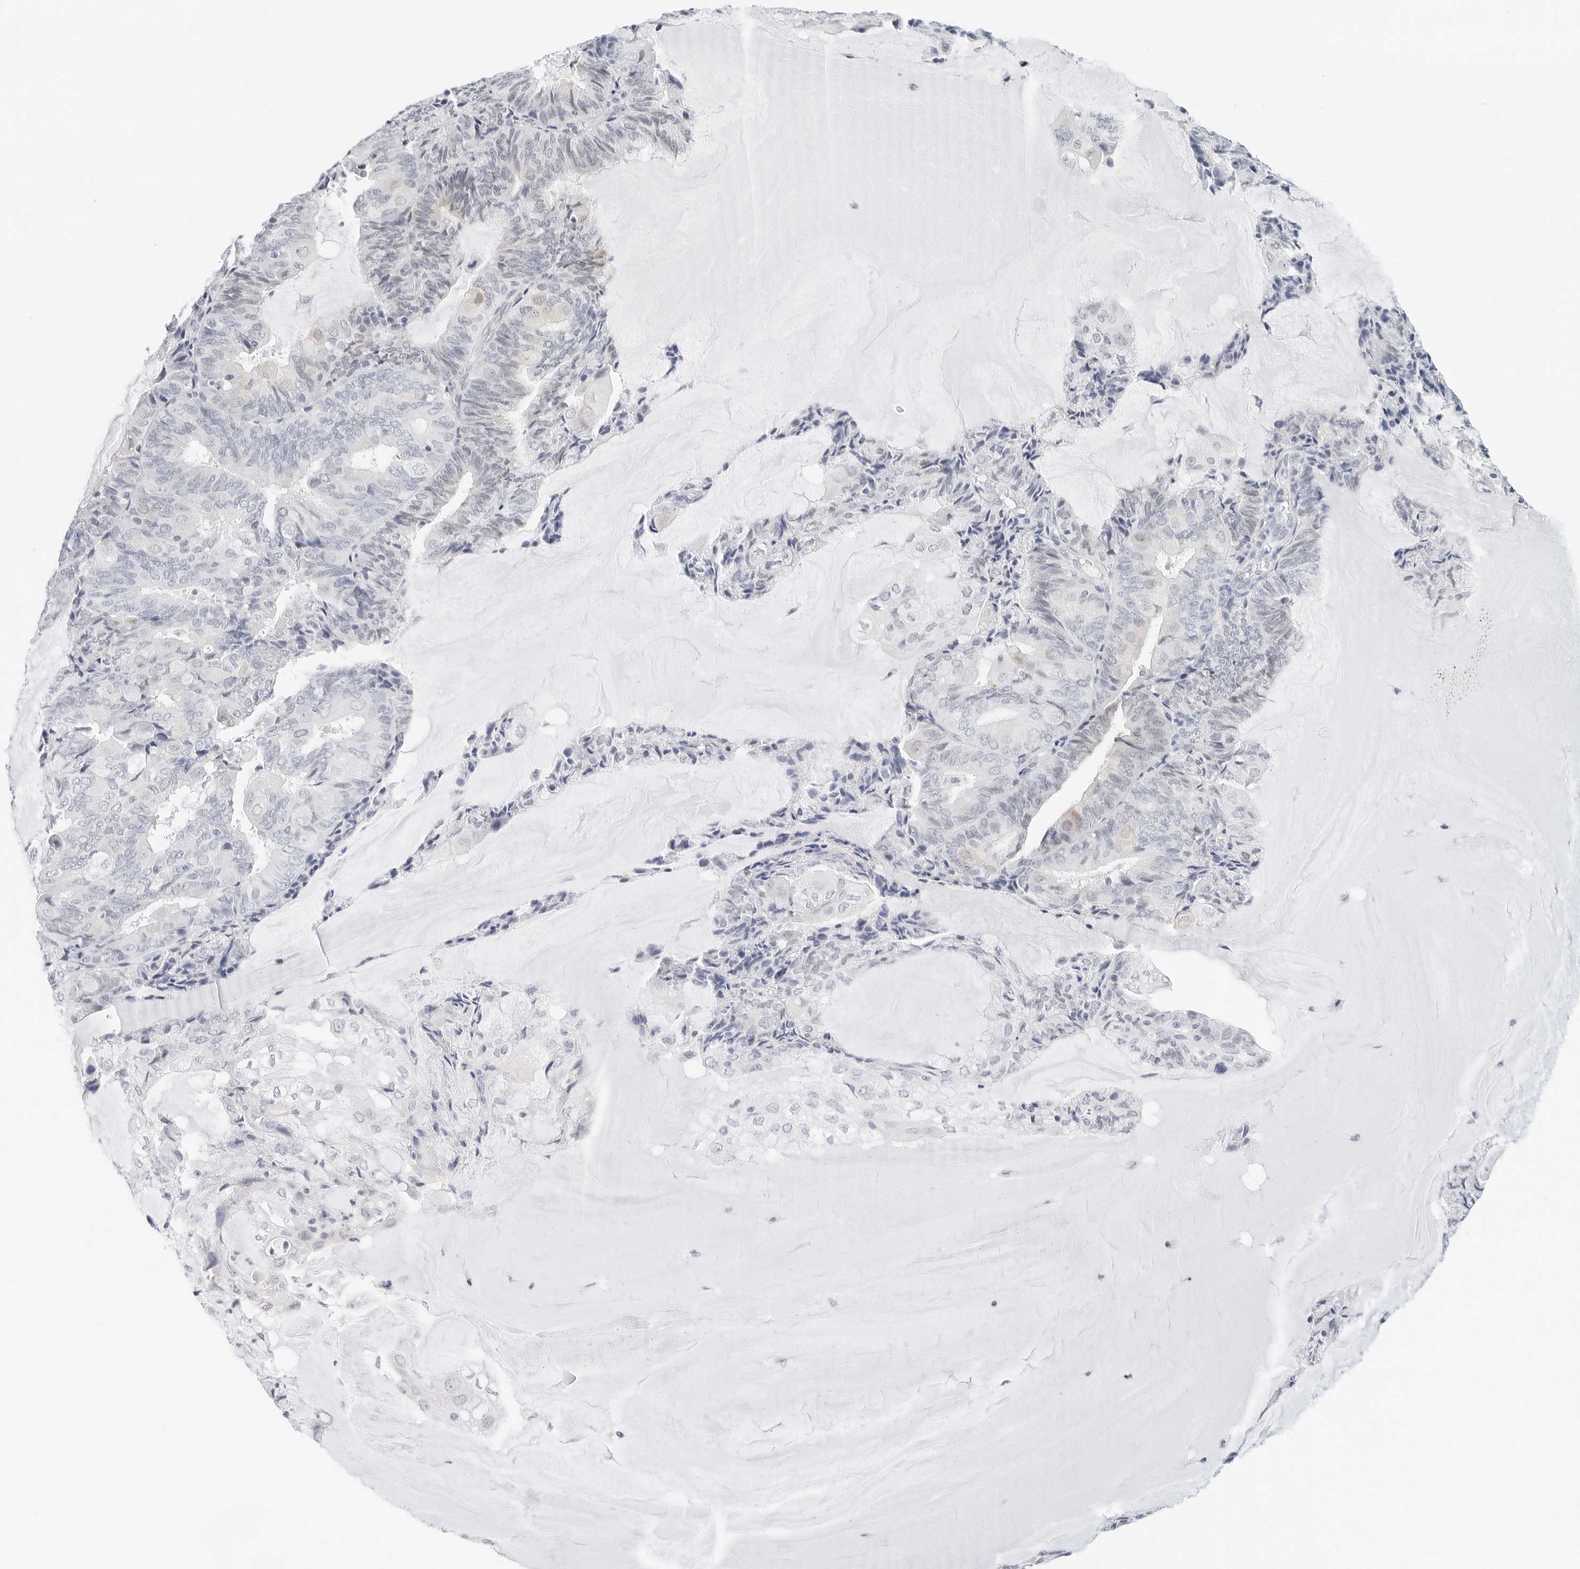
{"staining": {"intensity": "negative", "quantity": "none", "location": "none"}, "tissue": "endometrial cancer", "cell_type": "Tumor cells", "image_type": "cancer", "snomed": [{"axis": "morphology", "description": "Adenocarcinoma, NOS"}, {"axis": "topography", "description": "Endometrium"}], "caption": "Tumor cells show no significant protein staining in adenocarcinoma (endometrial).", "gene": "CD22", "patient": {"sex": "female", "age": 81}}